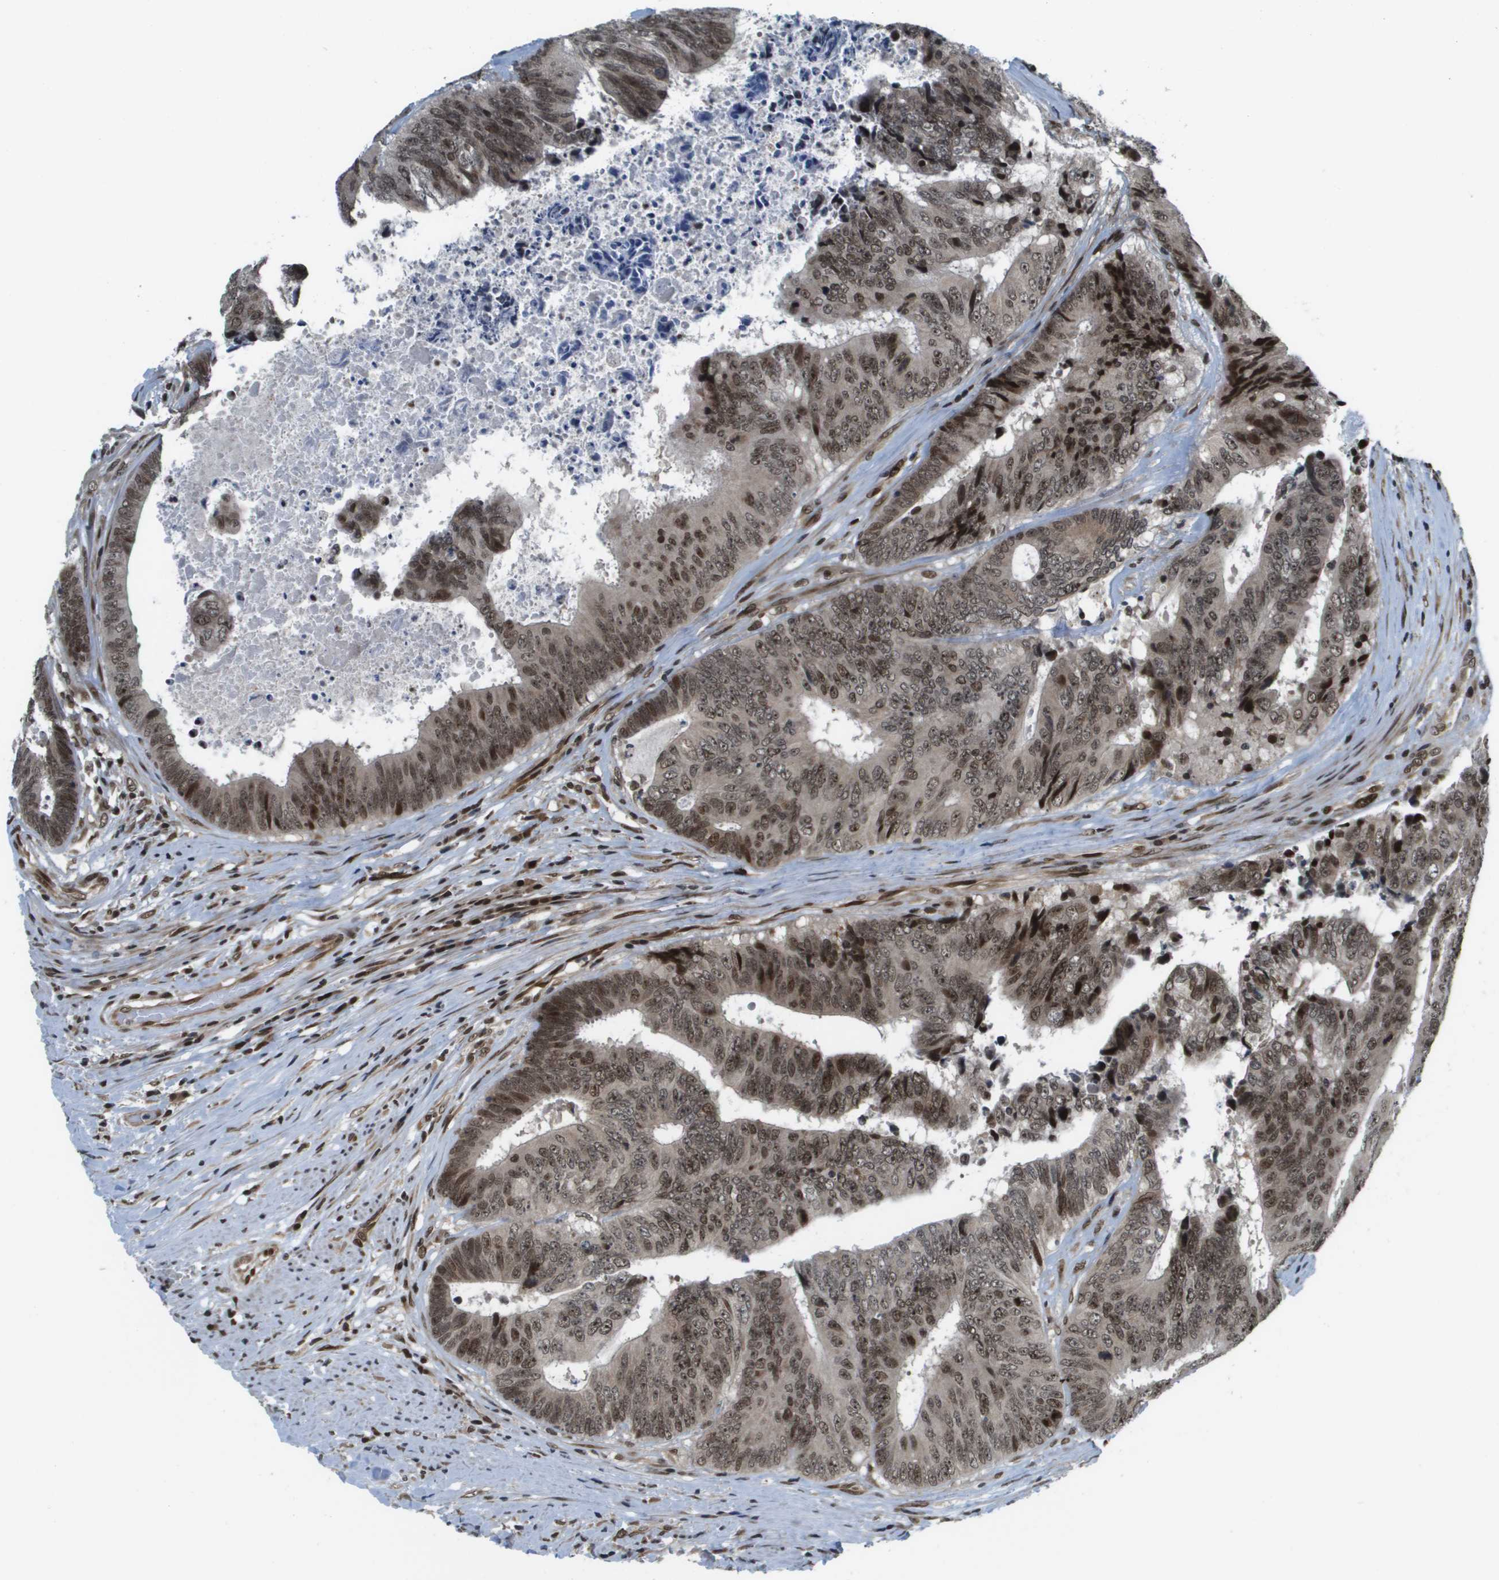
{"staining": {"intensity": "strong", "quantity": "25%-75%", "location": "cytoplasmic/membranous,nuclear"}, "tissue": "colorectal cancer", "cell_type": "Tumor cells", "image_type": "cancer", "snomed": [{"axis": "morphology", "description": "Adenocarcinoma, NOS"}, {"axis": "topography", "description": "Rectum"}], "caption": "A high amount of strong cytoplasmic/membranous and nuclear expression is seen in about 25%-75% of tumor cells in colorectal cancer (adenocarcinoma) tissue.", "gene": "RECQL4", "patient": {"sex": "male", "age": 72}}